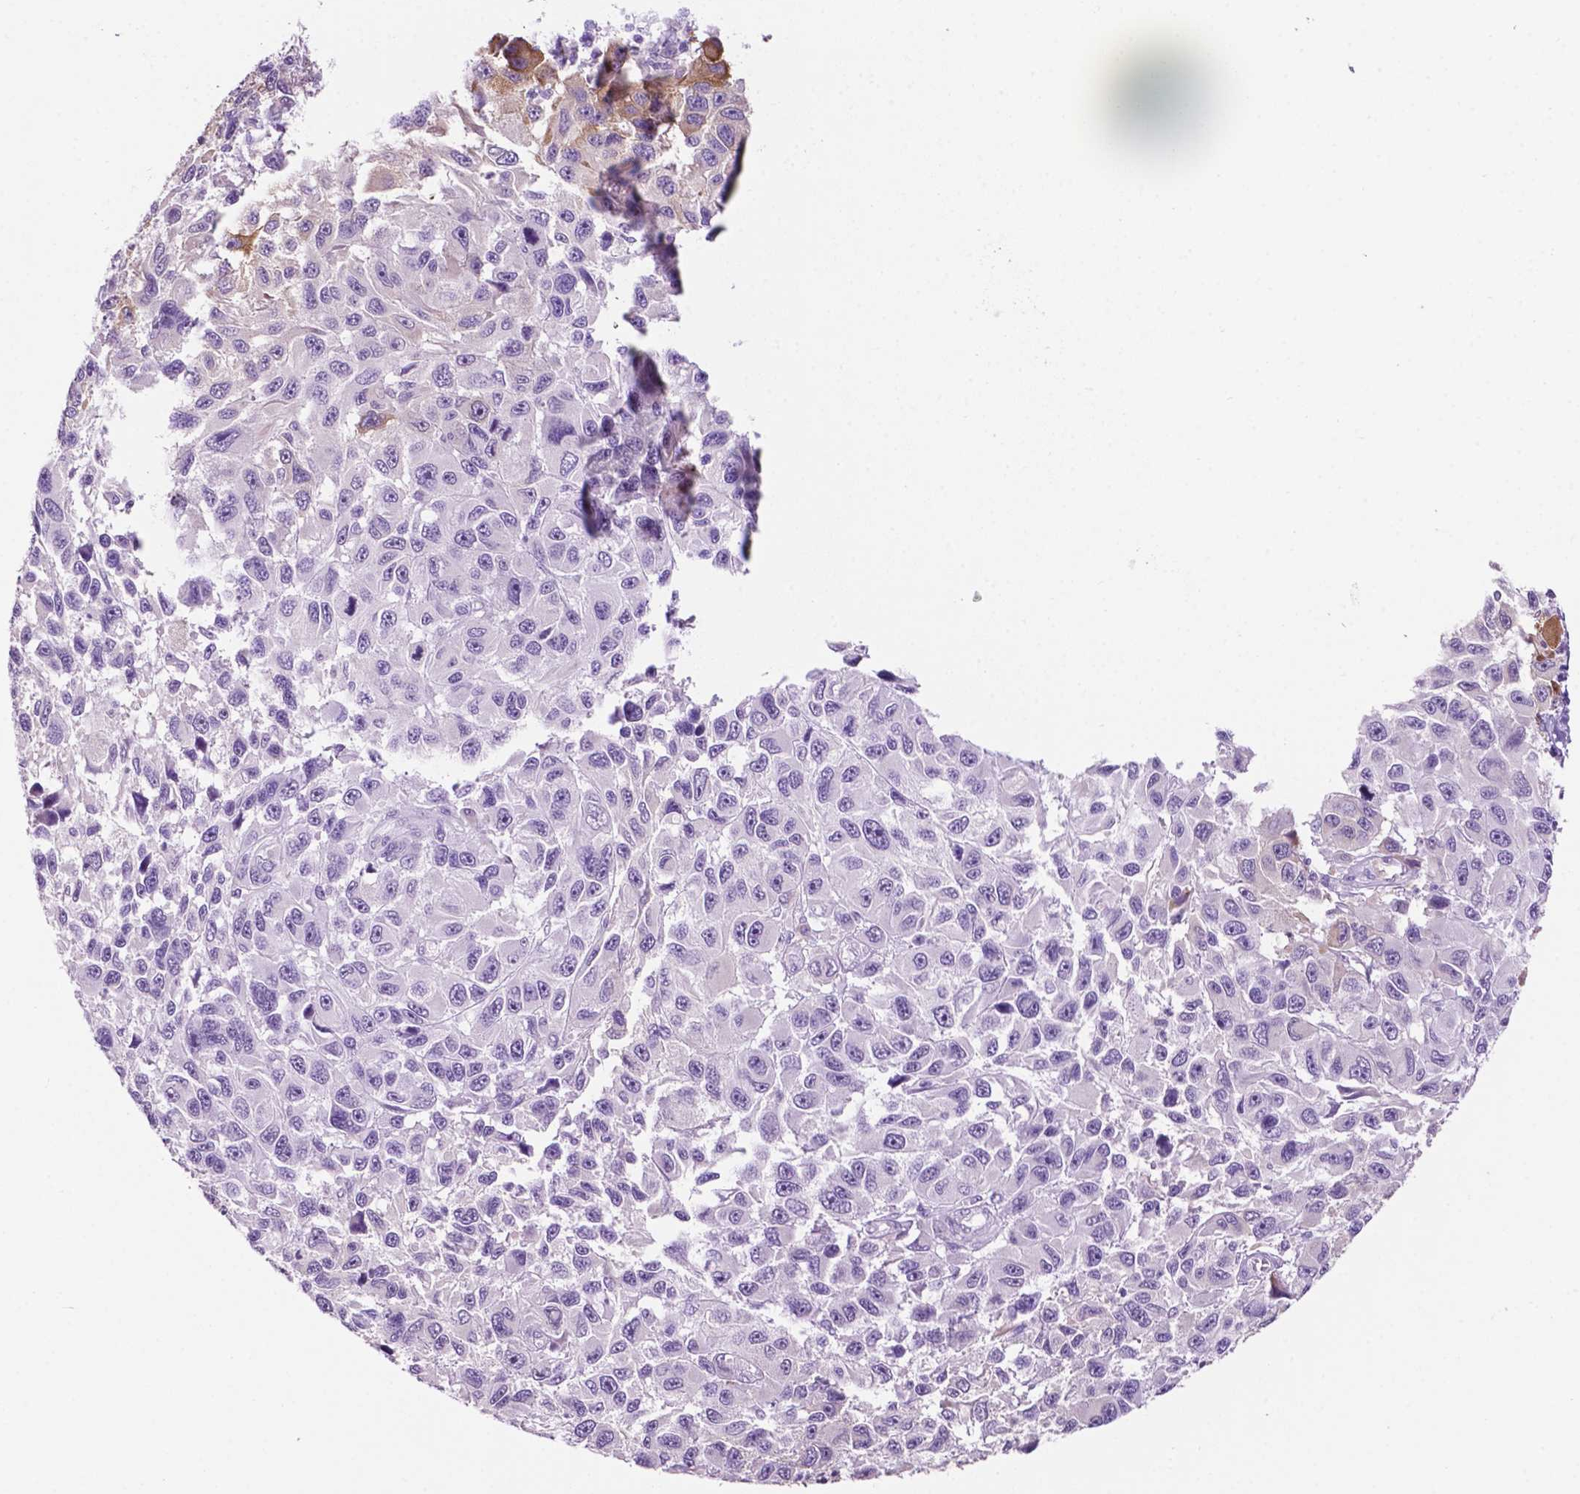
{"staining": {"intensity": "negative", "quantity": "none", "location": "none"}, "tissue": "melanoma", "cell_type": "Tumor cells", "image_type": "cancer", "snomed": [{"axis": "morphology", "description": "Malignant melanoma, NOS"}, {"axis": "topography", "description": "Skin"}], "caption": "DAB immunohistochemical staining of human malignant melanoma displays no significant positivity in tumor cells.", "gene": "PHGR1", "patient": {"sex": "male", "age": 53}}